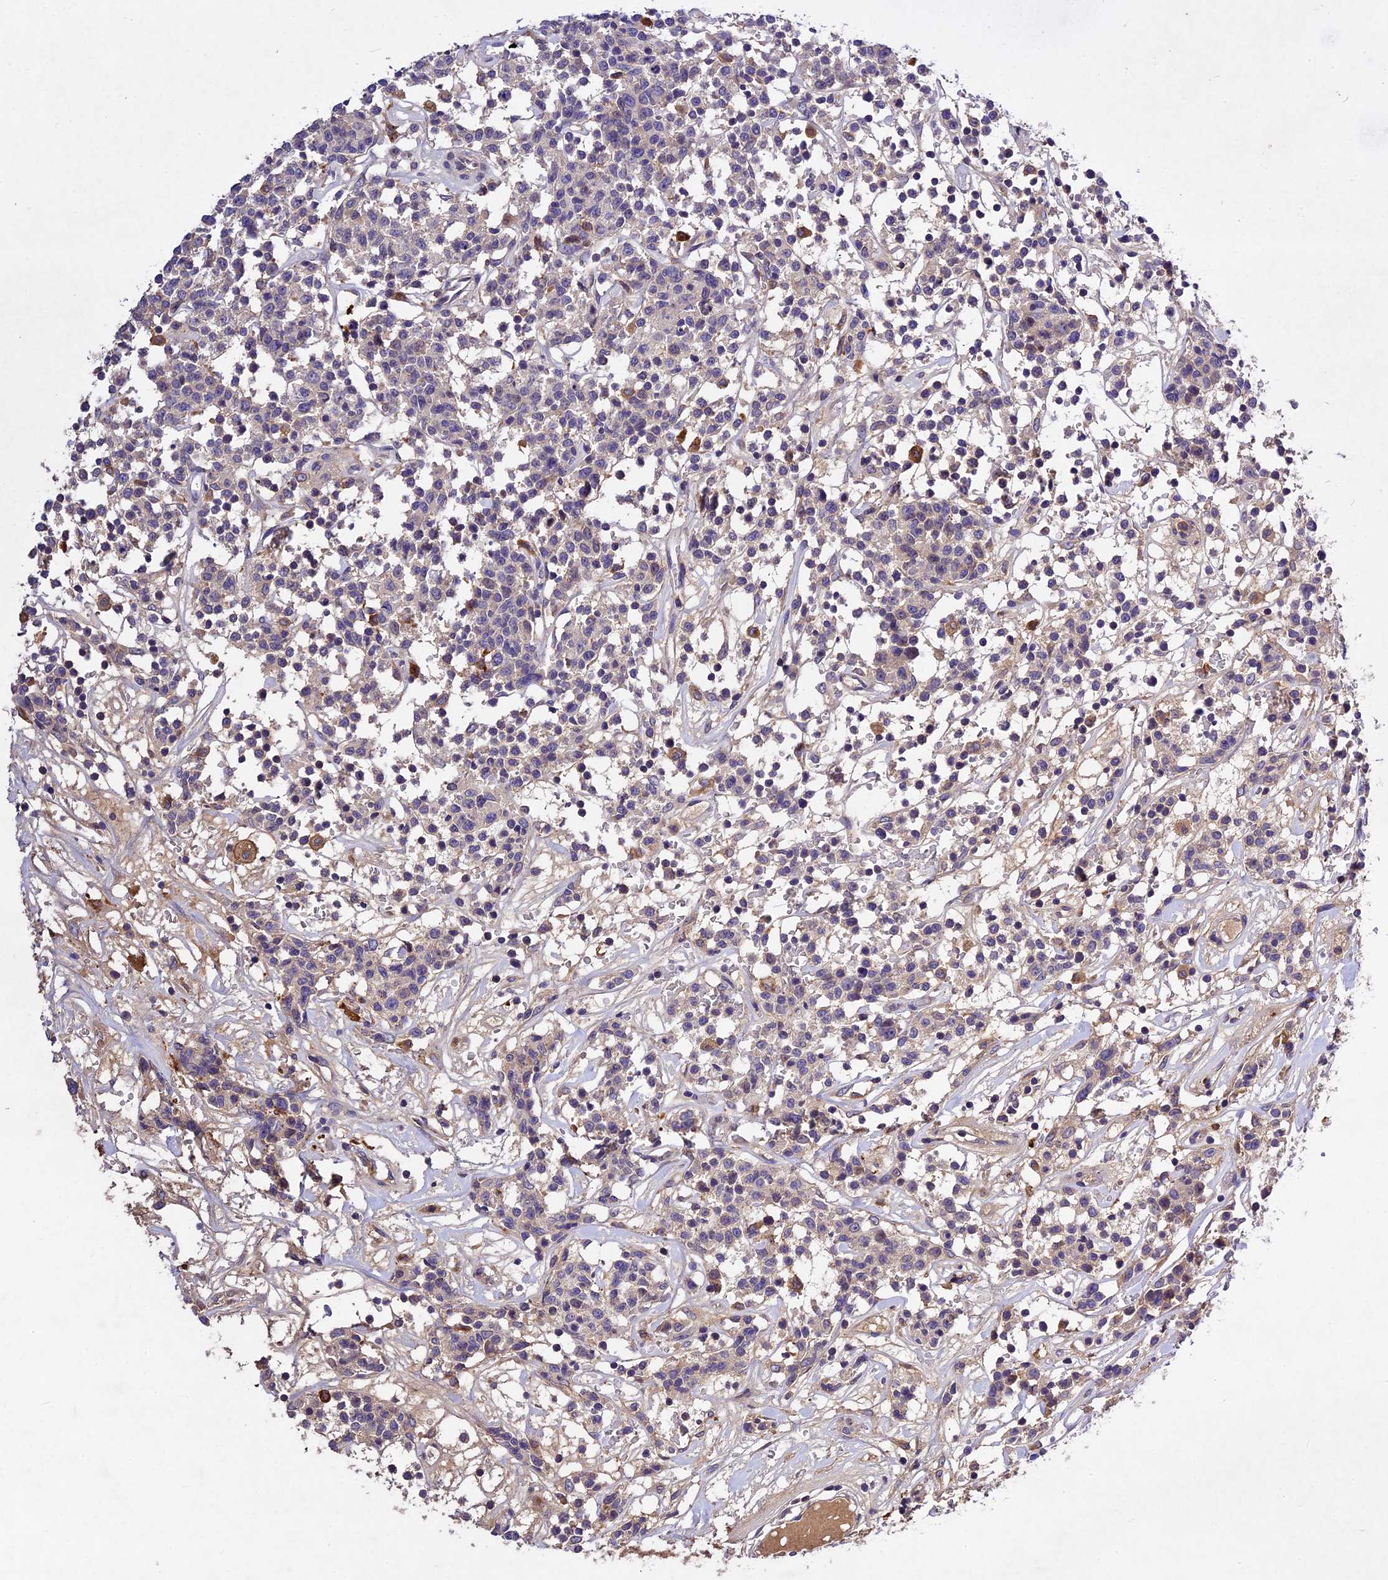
{"staining": {"intensity": "weak", "quantity": "<25%", "location": "cytoplasmic/membranous"}, "tissue": "lymphoma", "cell_type": "Tumor cells", "image_type": "cancer", "snomed": [{"axis": "morphology", "description": "Malignant lymphoma, non-Hodgkin's type, Low grade"}, {"axis": "topography", "description": "Small intestine"}], "caption": "Tumor cells are negative for protein expression in human lymphoma.", "gene": "CILP2", "patient": {"sex": "female", "age": 59}}